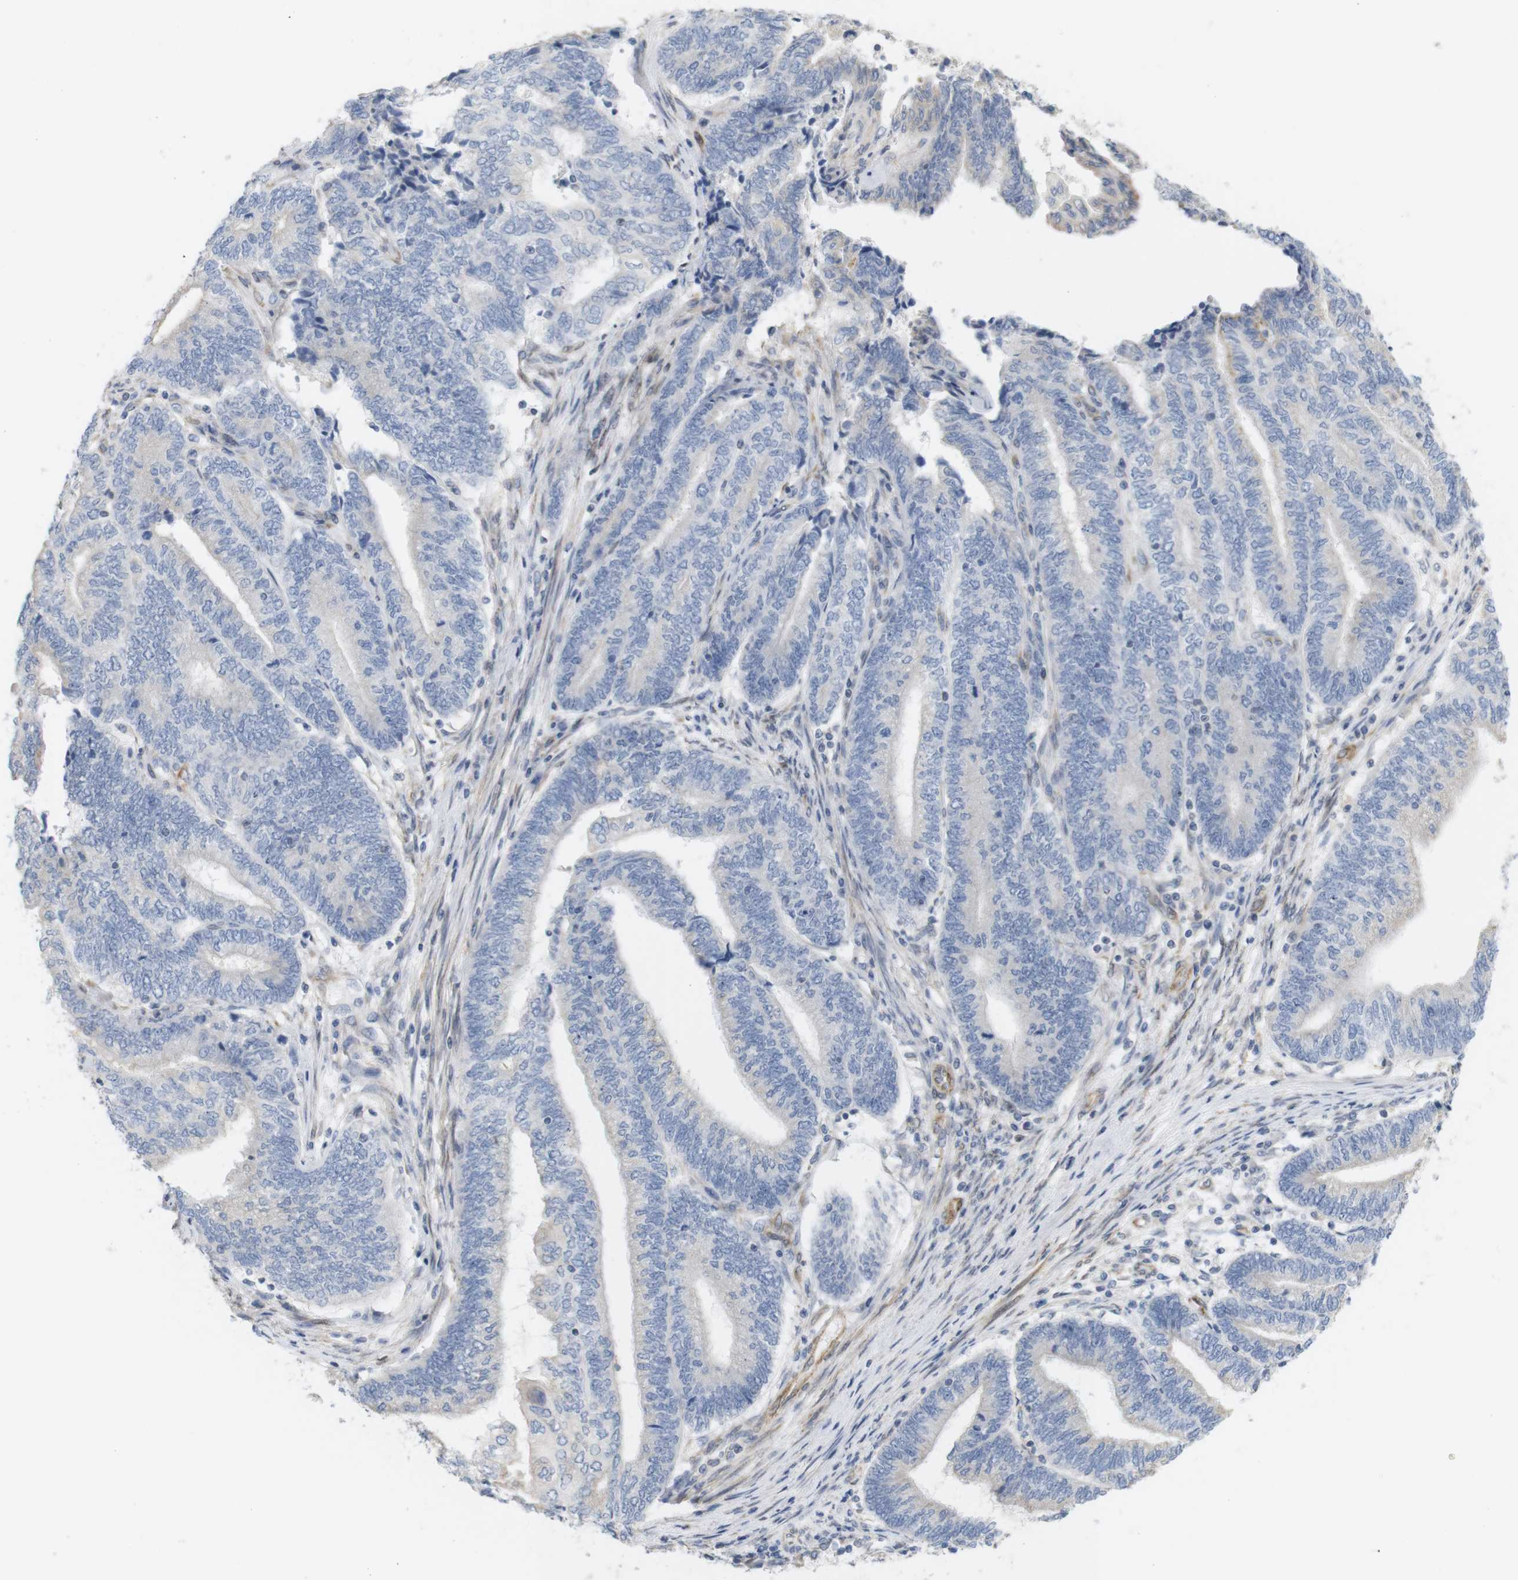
{"staining": {"intensity": "negative", "quantity": "none", "location": "none"}, "tissue": "endometrial cancer", "cell_type": "Tumor cells", "image_type": "cancer", "snomed": [{"axis": "morphology", "description": "Adenocarcinoma, NOS"}, {"axis": "topography", "description": "Uterus"}, {"axis": "topography", "description": "Endometrium"}], "caption": "The immunohistochemistry photomicrograph has no significant staining in tumor cells of endometrial cancer (adenocarcinoma) tissue.", "gene": "ITPR1", "patient": {"sex": "female", "age": 70}}